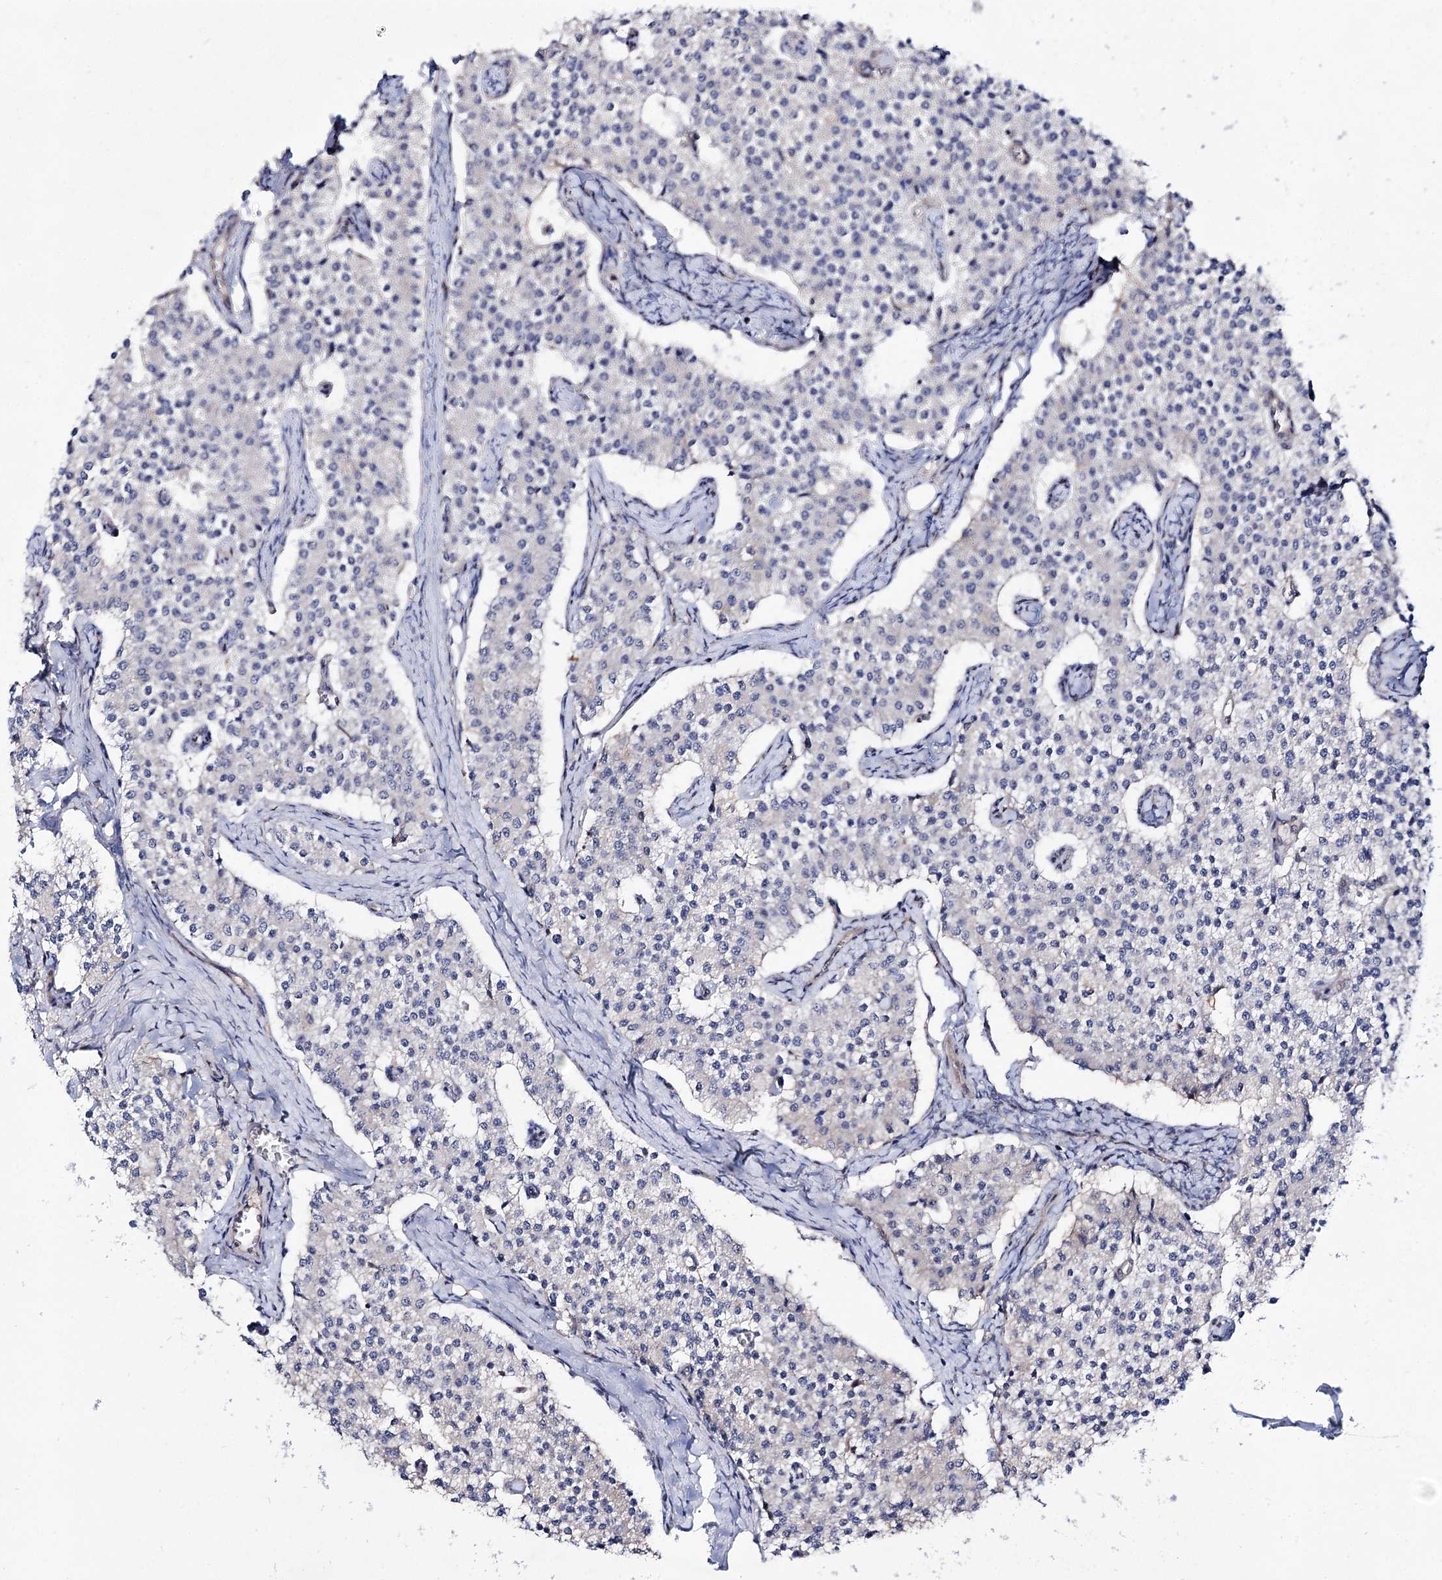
{"staining": {"intensity": "negative", "quantity": "none", "location": "none"}, "tissue": "carcinoid", "cell_type": "Tumor cells", "image_type": "cancer", "snomed": [{"axis": "morphology", "description": "Carcinoid, malignant, NOS"}, {"axis": "topography", "description": "Colon"}], "caption": "Immunohistochemistry (IHC) of malignant carcinoid reveals no positivity in tumor cells.", "gene": "SEC24A", "patient": {"sex": "female", "age": 52}}